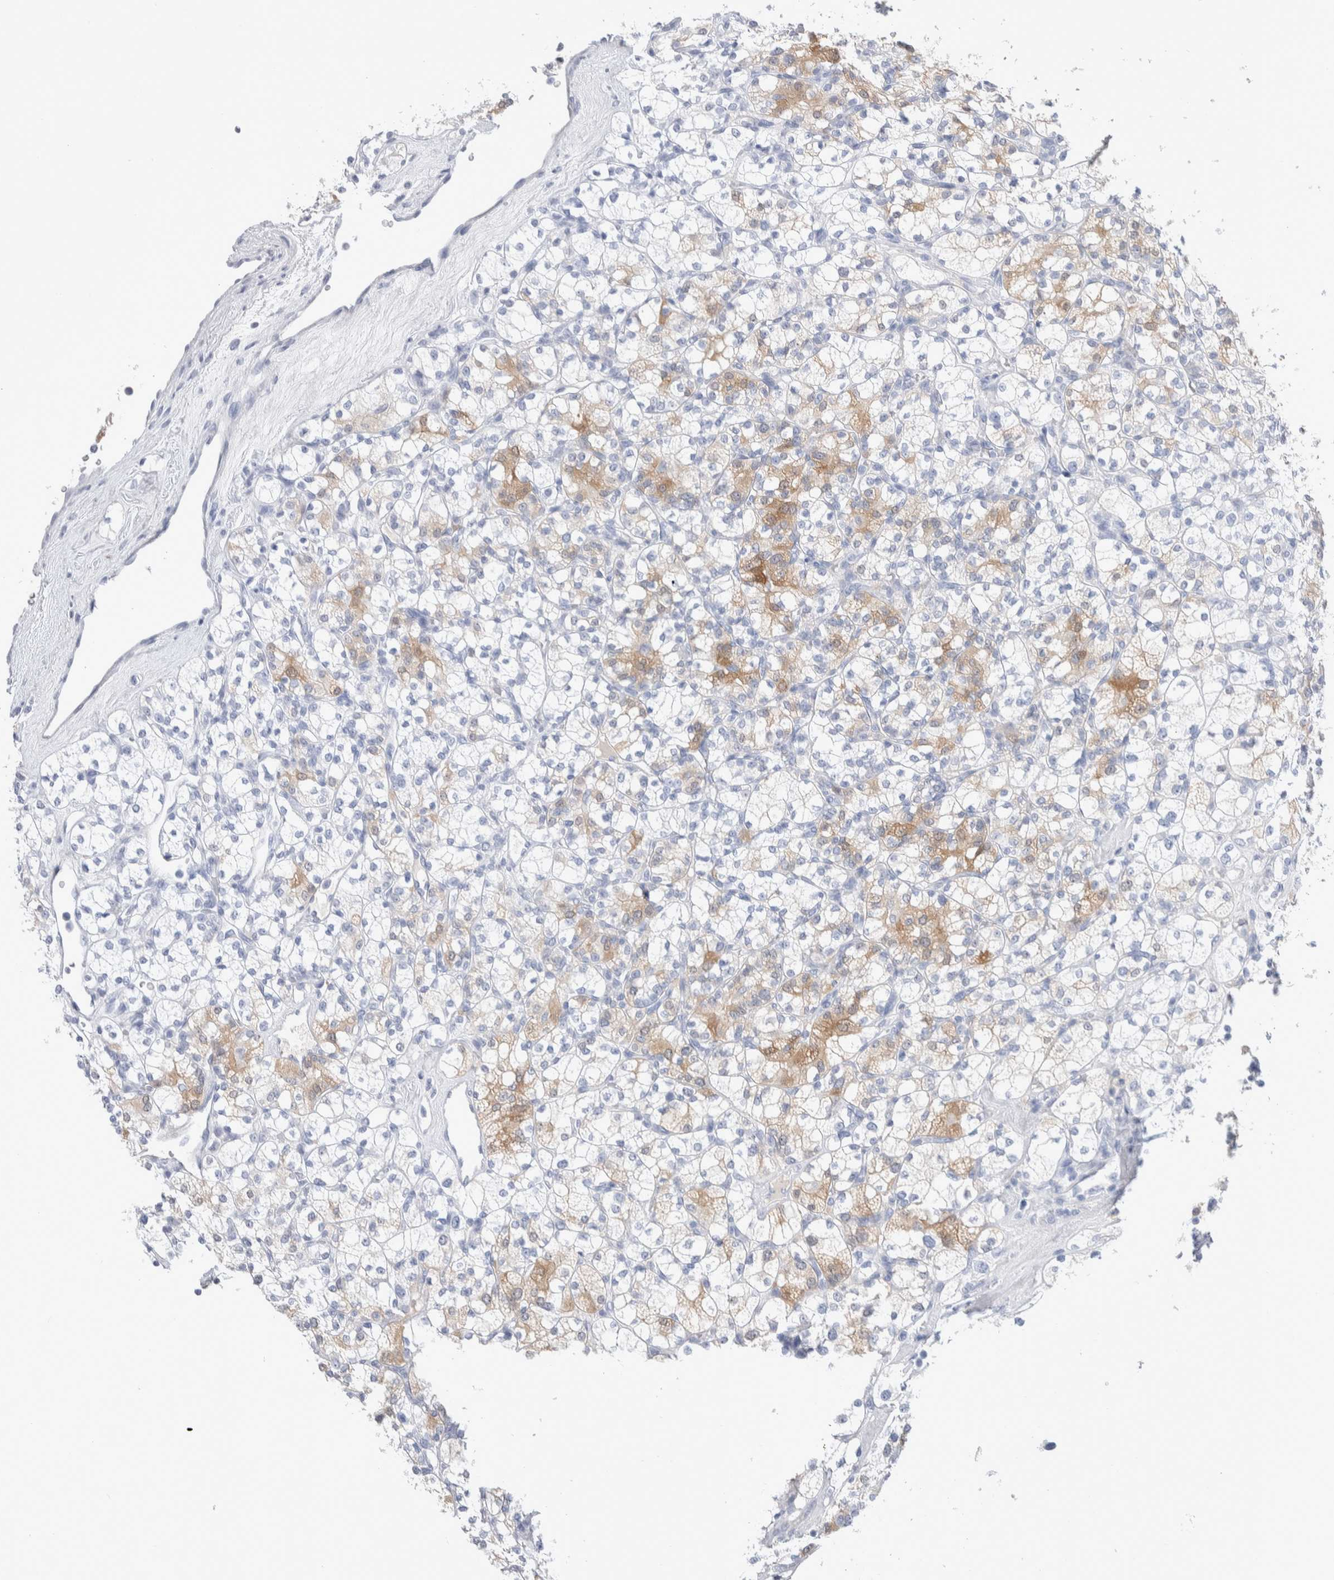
{"staining": {"intensity": "moderate", "quantity": "<25%", "location": "cytoplasmic/membranous"}, "tissue": "renal cancer", "cell_type": "Tumor cells", "image_type": "cancer", "snomed": [{"axis": "morphology", "description": "Adenocarcinoma, NOS"}, {"axis": "topography", "description": "Kidney"}], "caption": "DAB immunohistochemical staining of renal cancer (adenocarcinoma) demonstrates moderate cytoplasmic/membranous protein staining in about <25% of tumor cells.", "gene": "GDA", "patient": {"sex": "male", "age": 77}}